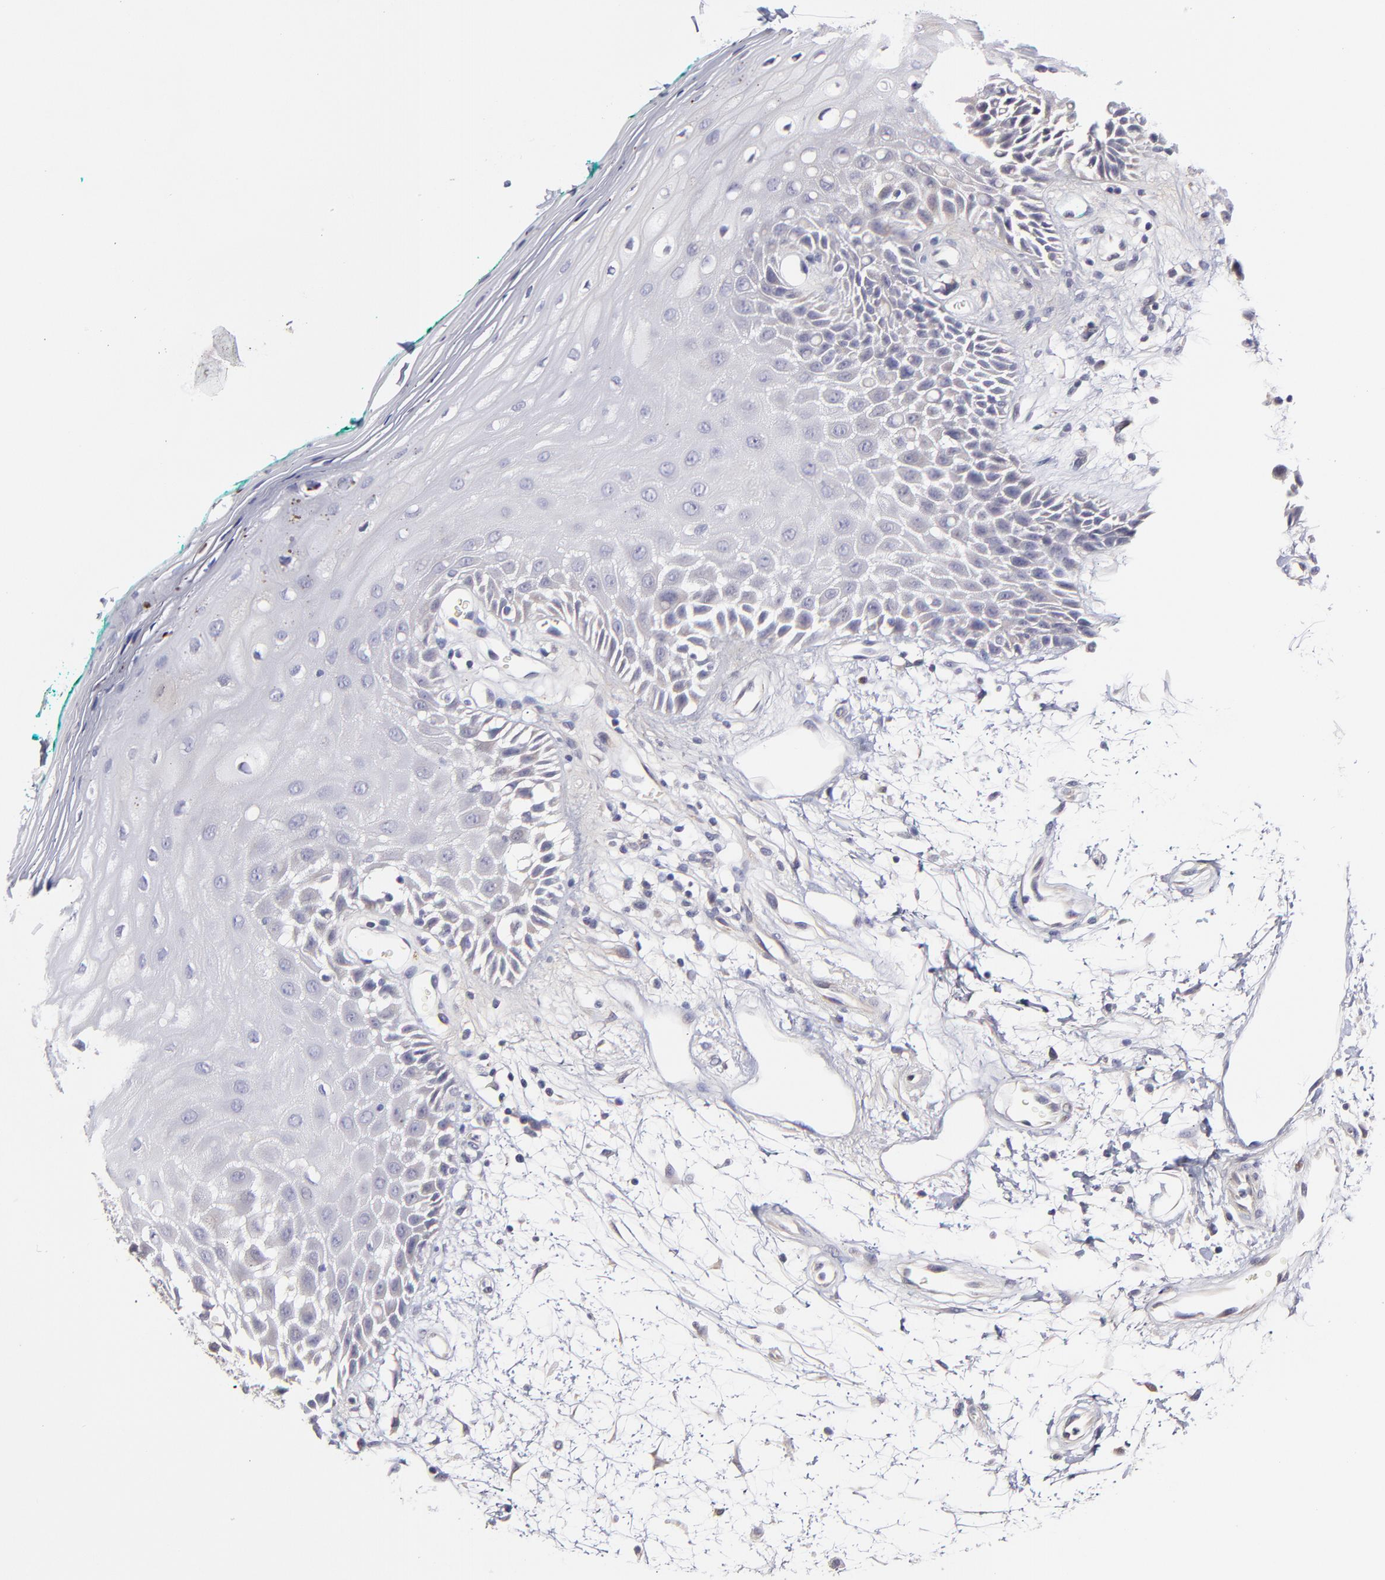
{"staining": {"intensity": "negative", "quantity": "none", "location": "none"}, "tissue": "oral mucosa", "cell_type": "Squamous epithelial cells", "image_type": "normal", "snomed": [{"axis": "morphology", "description": "Normal tissue, NOS"}, {"axis": "morphology", "description": "Squamous cell carcinoma, NOS"}, {"axis": "topography", "description": "Skeletal muscle"}, {"axis": "topography", "description": "Oral tissue"}, {"axis": "topography", "description": "Head-Neck"}], "caption": "Immunohistochemistry histopathology image of normal oral mucosa: oral mucosa stained with DAB reveals no significant protein staining in squamous epithelial cells.", "gene": "BTG2", "patient": {"sex": "female", "age": 84}}